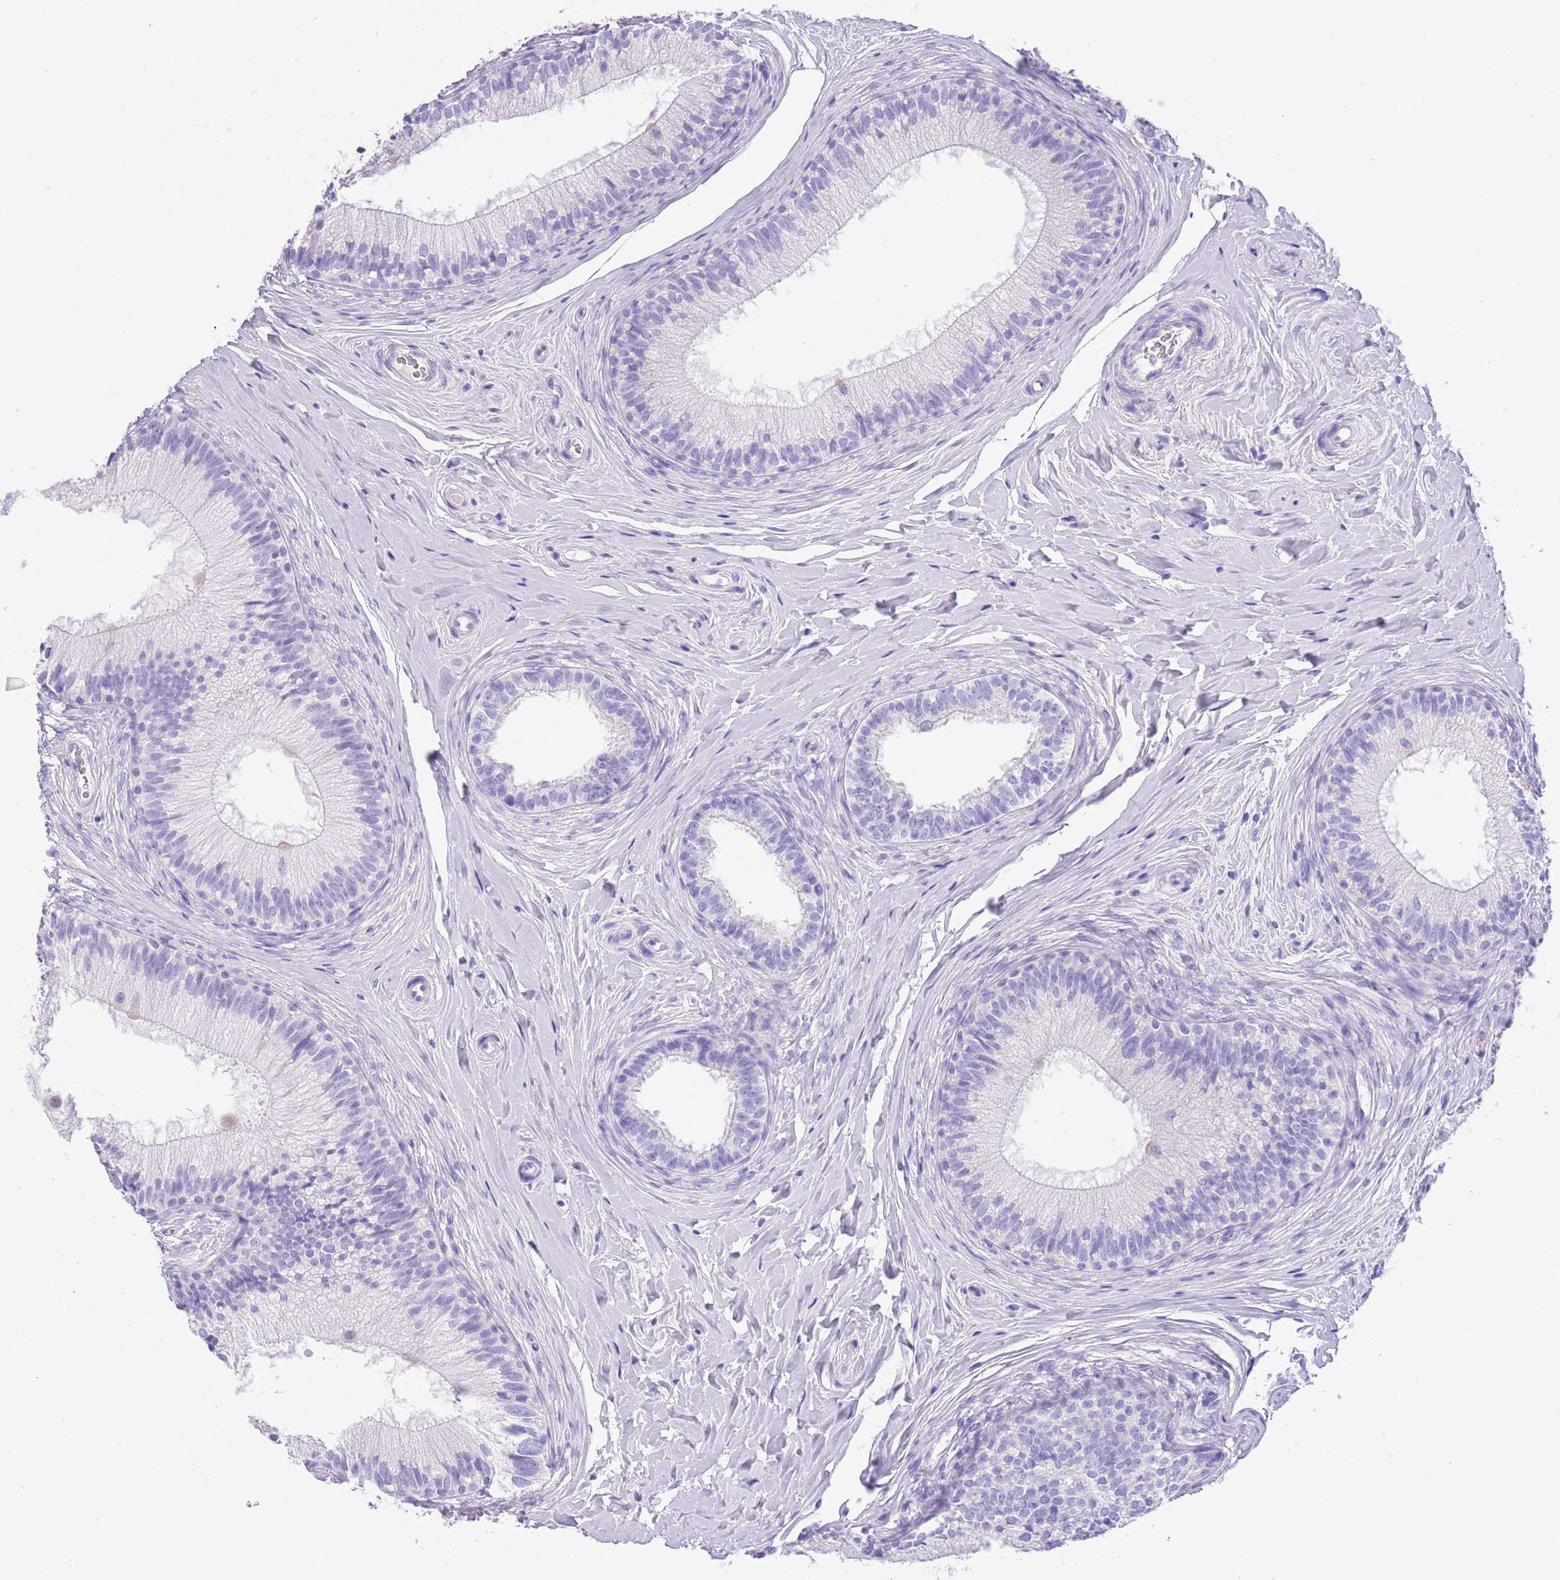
{"staining": {"intensity": "negative", "quantity": "none", "location": "none"}, "tissue": "epididymis", "cell_type": "Glandular cells", "image_type": "normal", "snomed": [{"axis": "morphology", "description": "Normal tissue, NOS"}, {"axis": "topography", "description": "Epididymis"}], "caption": "Immunohistochemistry histopathology image of benign epididymis: epididymis stained with DAB demonstrates no significant protein staining in glandular cells.", "gene": "TBC1D10B", "patient": {"sex": "male", "age": 33}}